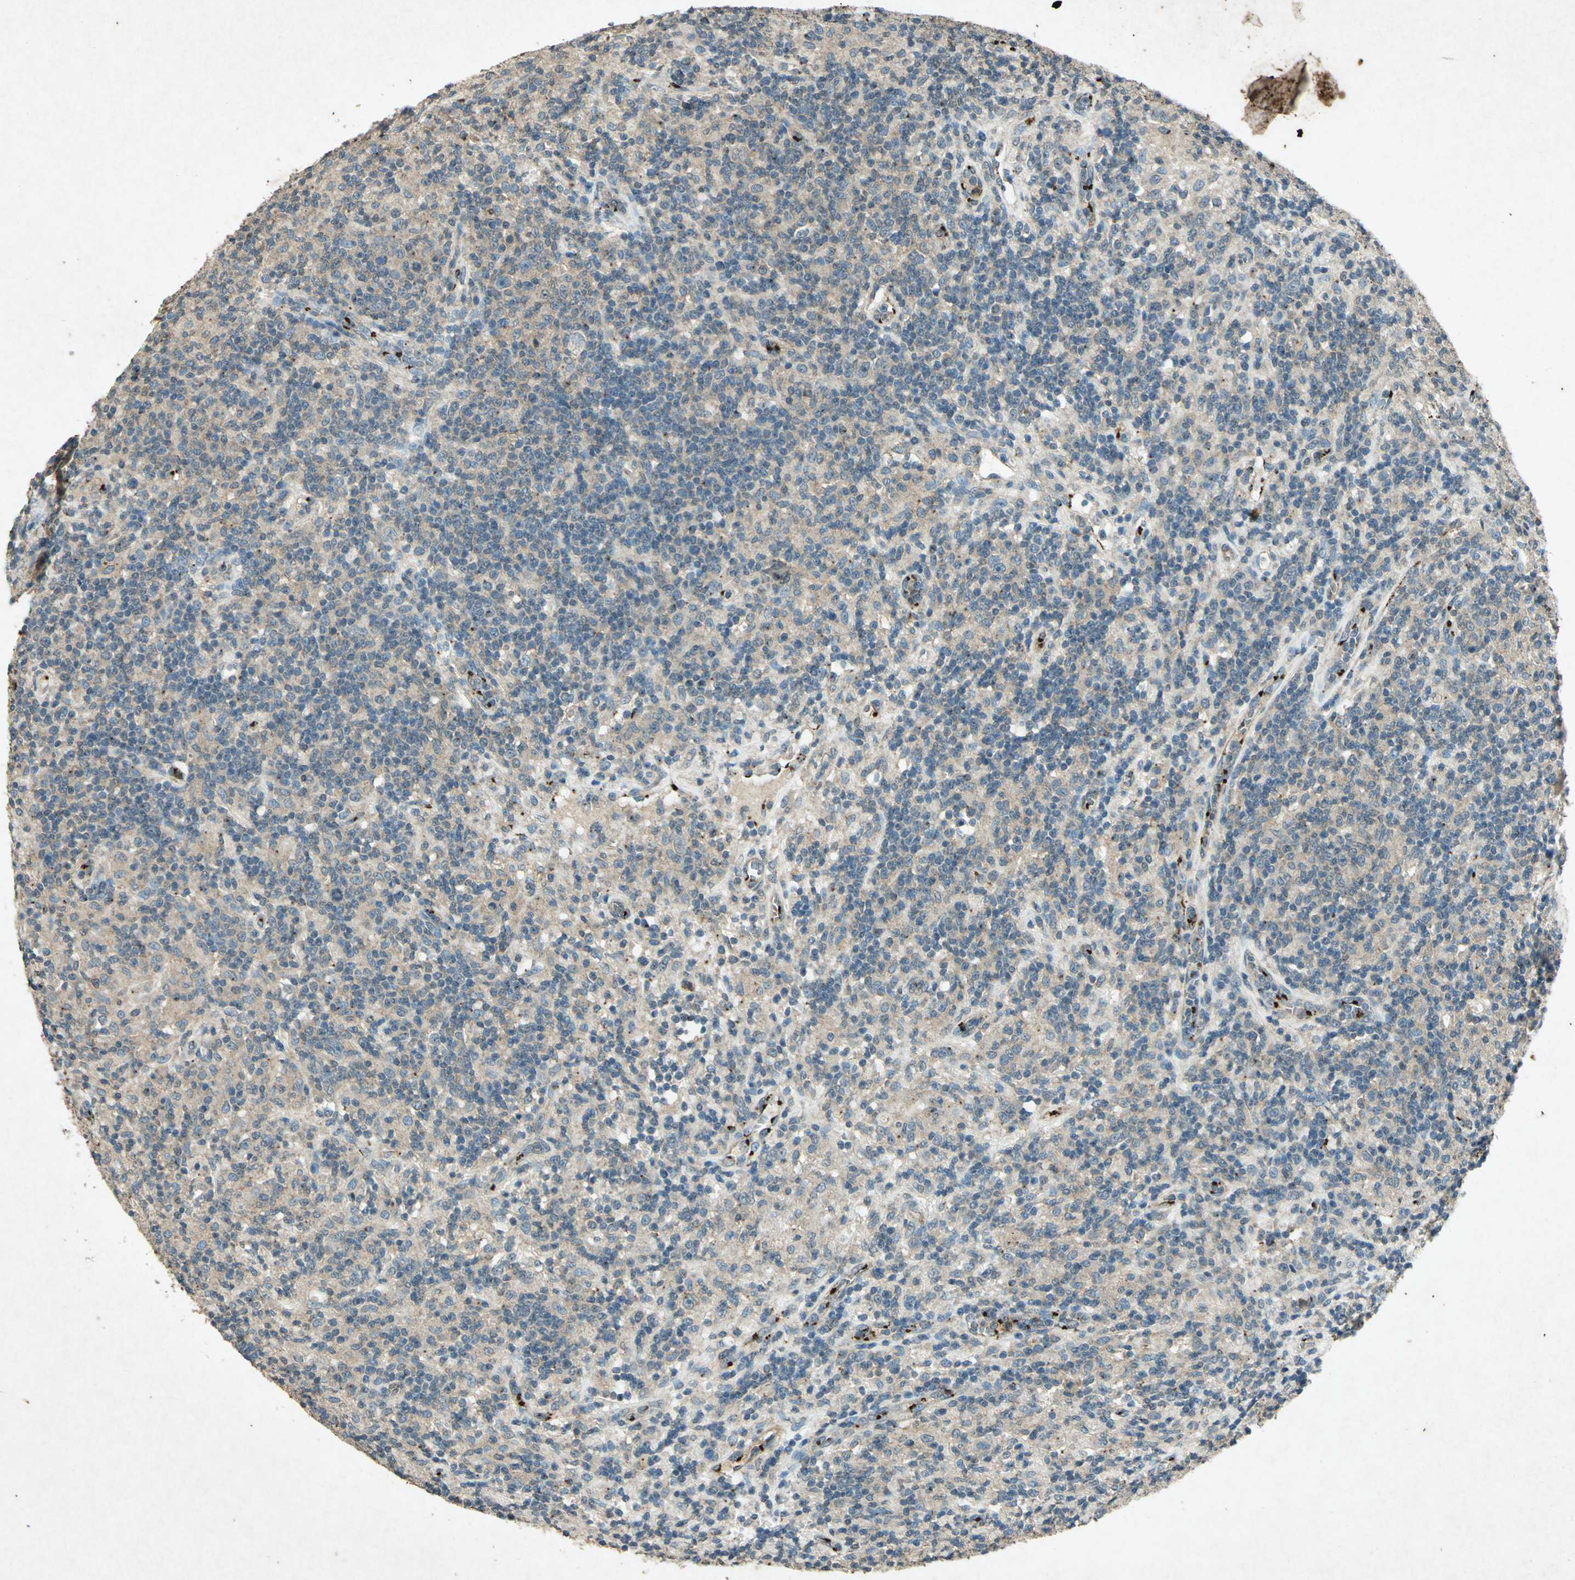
{"staining": {"intensity": "weak", "quantity": "25%-75%", "location": "cytoplasmic/membranous"}, "tissue": "lymphoma", "cell_type": "Tumor cells", "image_type": "cancer", "snomed": [{"axis": "morphology", "description": "Hodgkin's disease, NOS"}, {"axis": "topography", "description": "Lymph node"}], "caption": "Lymphoma stained with a protein marker shows weak staining in tumor cells.", "gene": "PSEN1", "patient": {"sex": "male", "age": 70}}